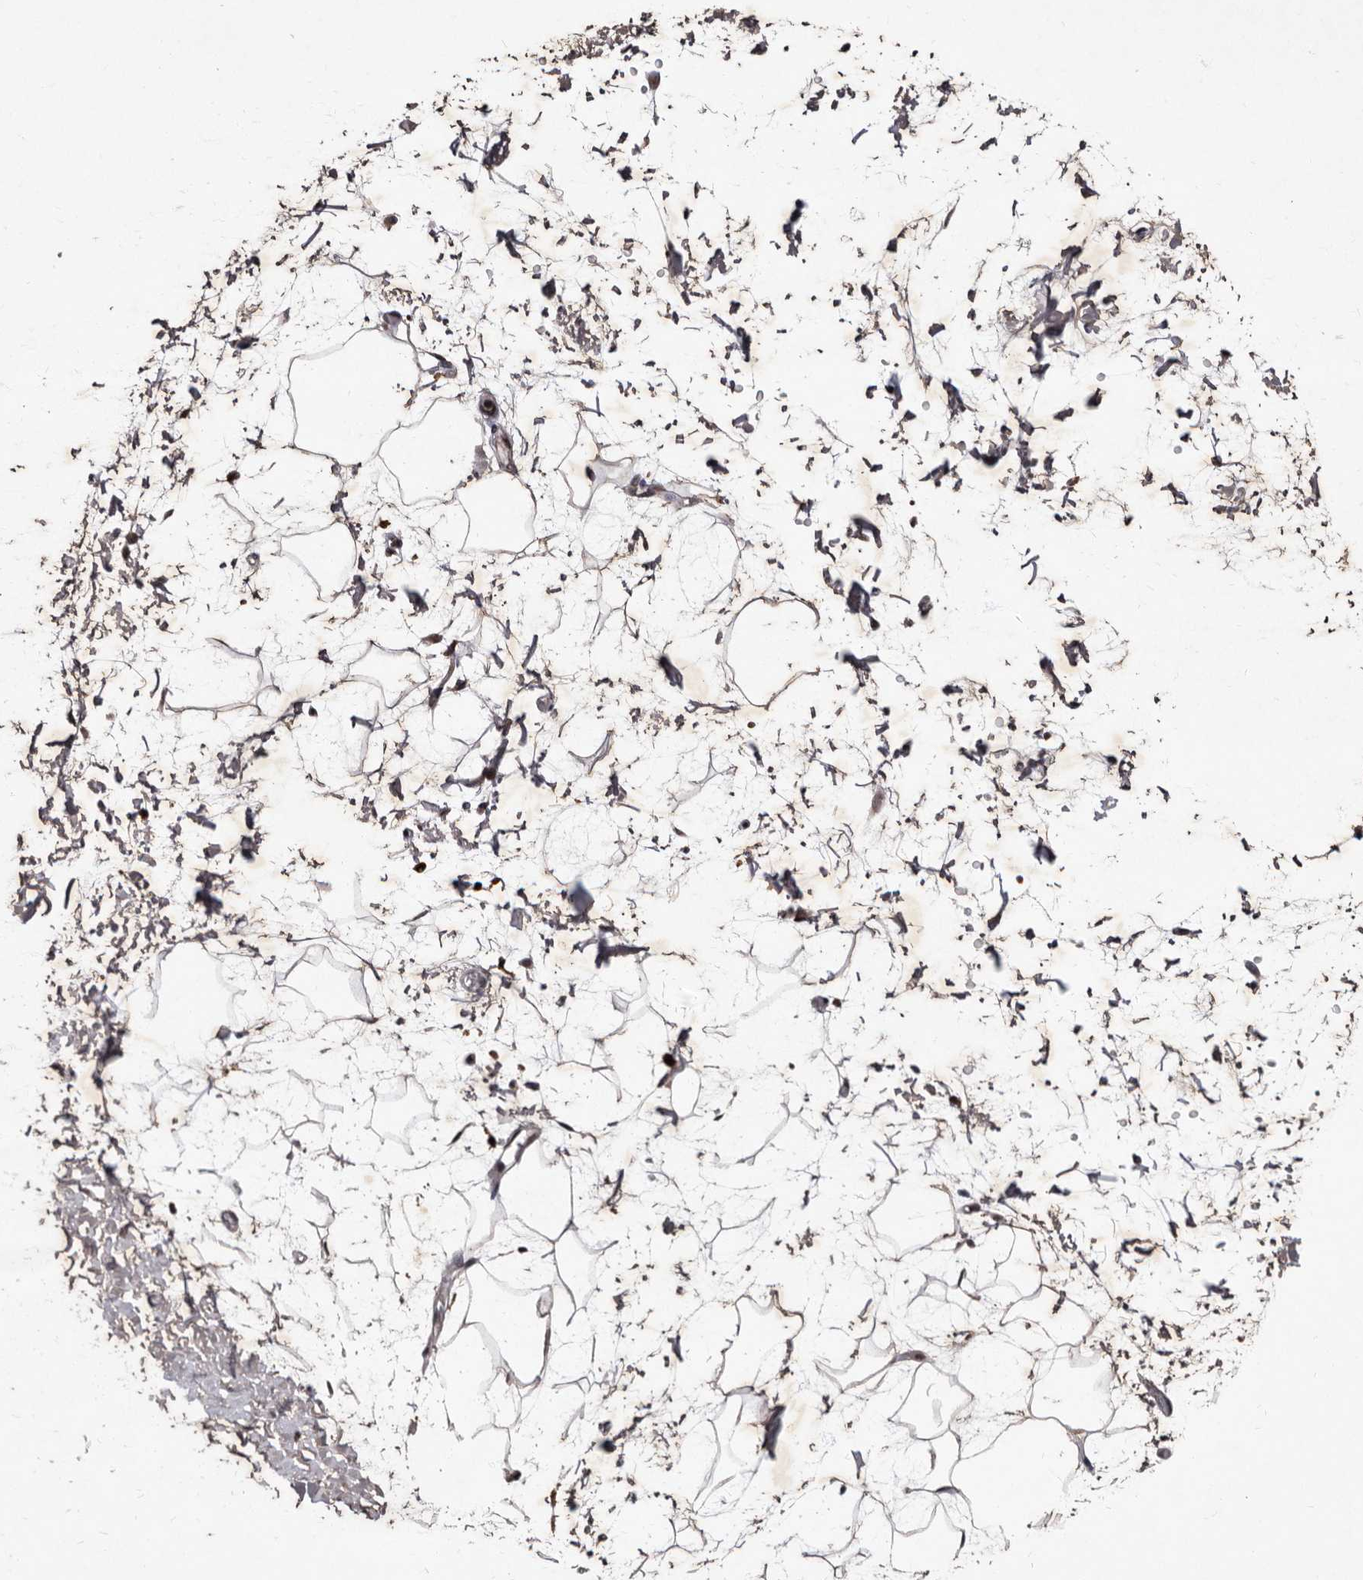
{"staining": {"intensity": "weak", "quantity": "25%-75%", "location": "cytoplasmic/membranous,nuclear"}, "tissue": "adipose tissue", "cell_type": "Adipocytes", "image_type": "normal", "snomed": [{"axis": "morphology", "description": "Normal tissue, NOS"}, {"axis": "topography", "description": "Soft tissue"}], "caption": "High-power microscopy captured an immunohistochemistry (IHC) micrograph of benign adipose tissue, revealing weak cytoplasmic/membranous,nuclear expression in approximately 25%-75% of adipocytes.", "gene": "TNKS", "patient": {"sex": "male", "age": 72}}